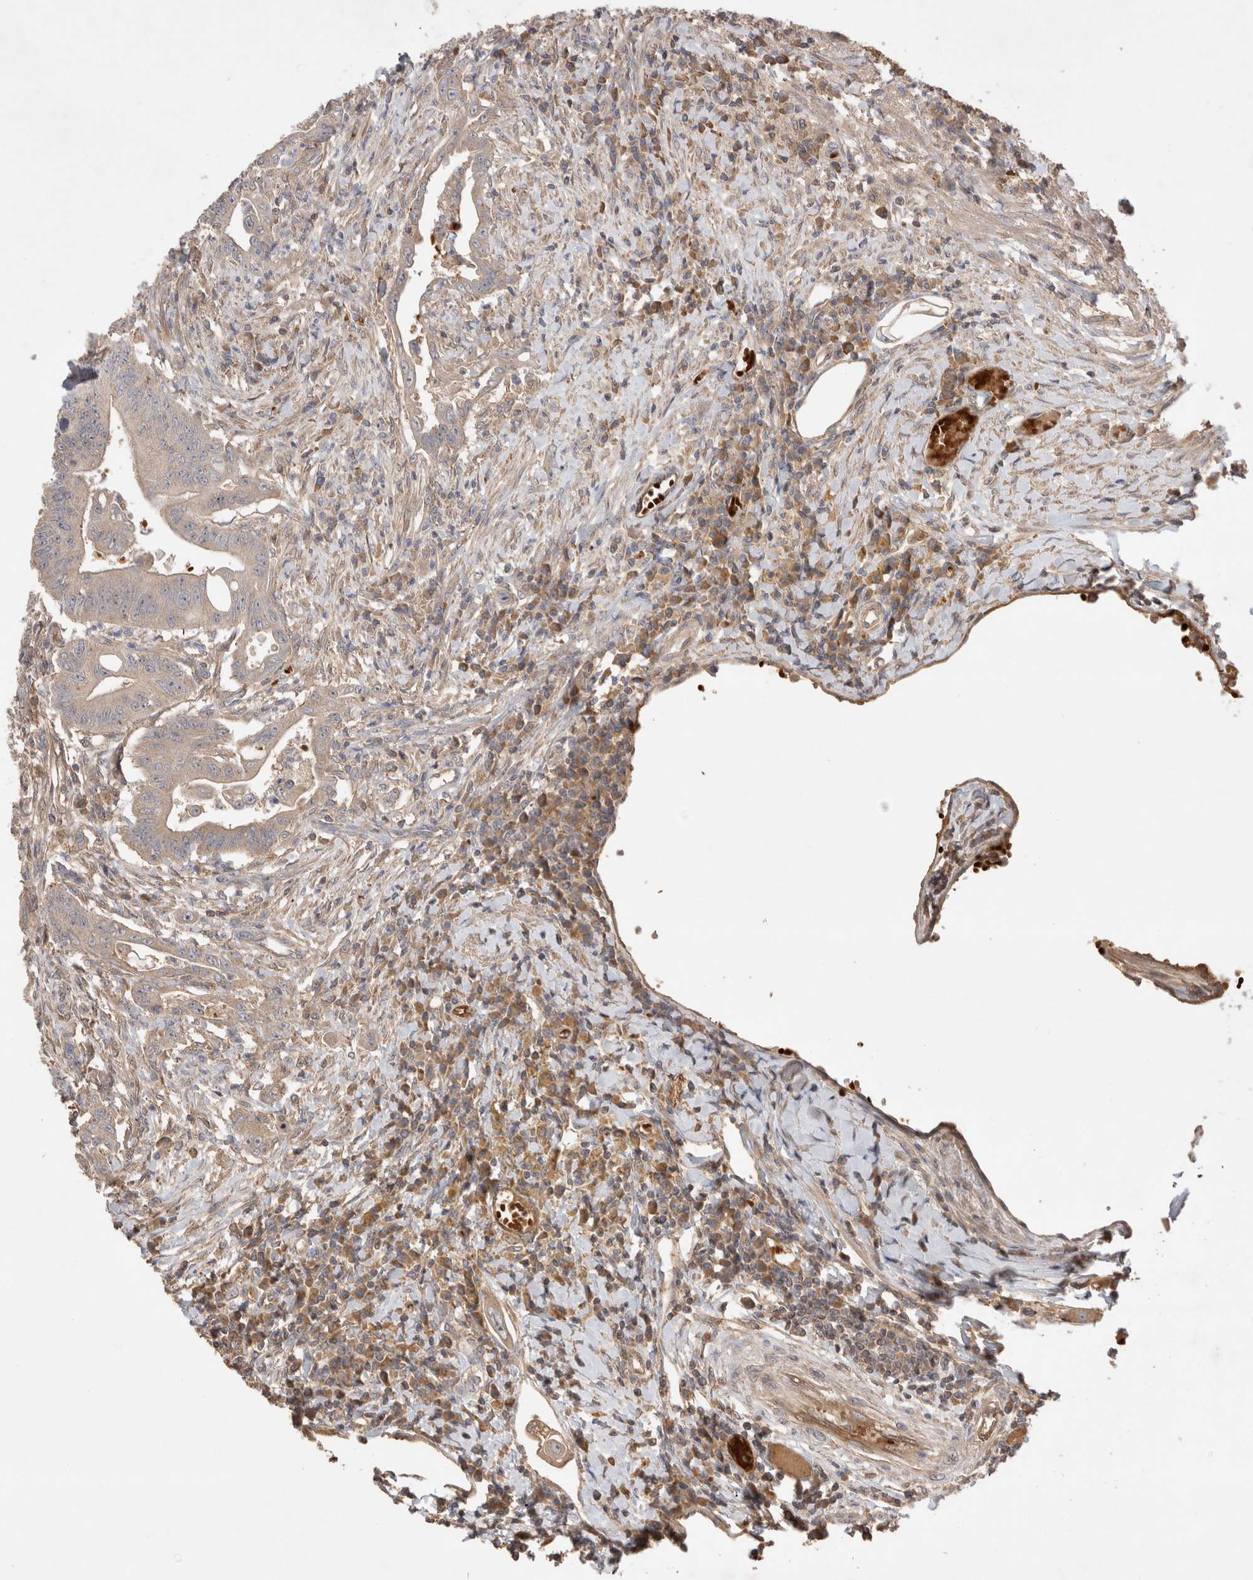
{"staining": {"intensity": "weak", "quantity": "<25%", "location": "cytoplasmic/membranous"}, "tissue": "colorectal cancer", "cell_type": "Tumor cells", "image_type": "cancer", "snomed": [{"axis": "morphology", "description": "Adenoma, NOS"}, {"axis": "morphology", "description": "Adenocarcinoma, NOS"}, {"axis": "topography", "description": "Colon"}], "caption": "High power microscopy image of an immunohistochemistry image of colorectal adenocarcinoma, revealing no significant positivity in tumor cells. The staining is performed using DAB brown chromogen with nuclei counter-stained in using hematoxylin.", "gene": "FAM221A", "patient": {"sex": "male", "age": 79}}